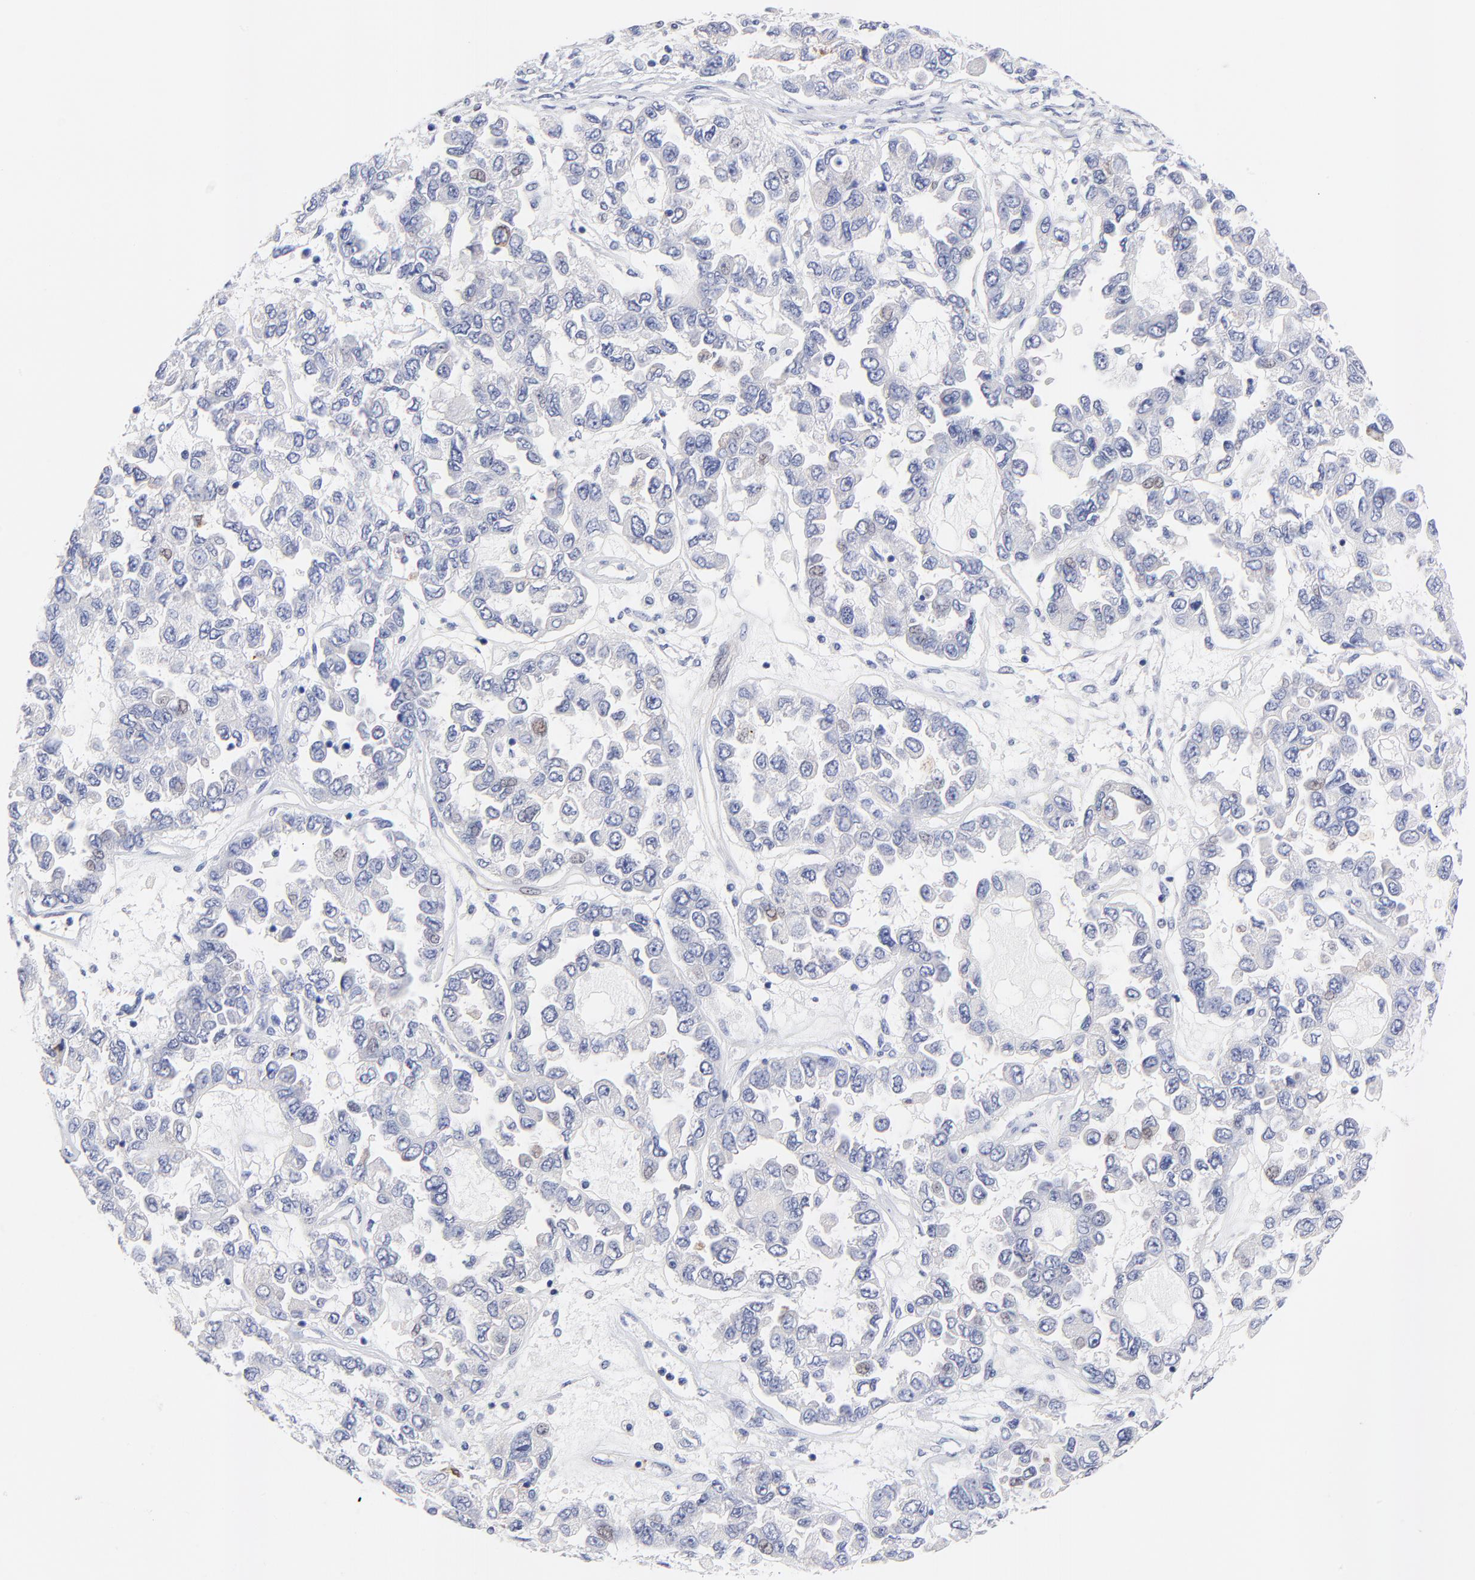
{"staining": {"intensity": "negative", "quantity": "none", "location": "none"}, "tissue": "ovarian cancer", "cell_type": "Tumor cells", "image_type": "cancer", "snomed": [{"axis": "morphology", "description": "Cystadenocarcinoma, serous, NOS"}, {"axis": "topography", "description": "Ovary"}], "caption": "Ovarian serous cystadenocarcinoma stained for a protein using immunohistochemistry demonstrates no staining tumor cells.", "gene": "FAM117B", "patient": {"sex": "female", "age": 84}}